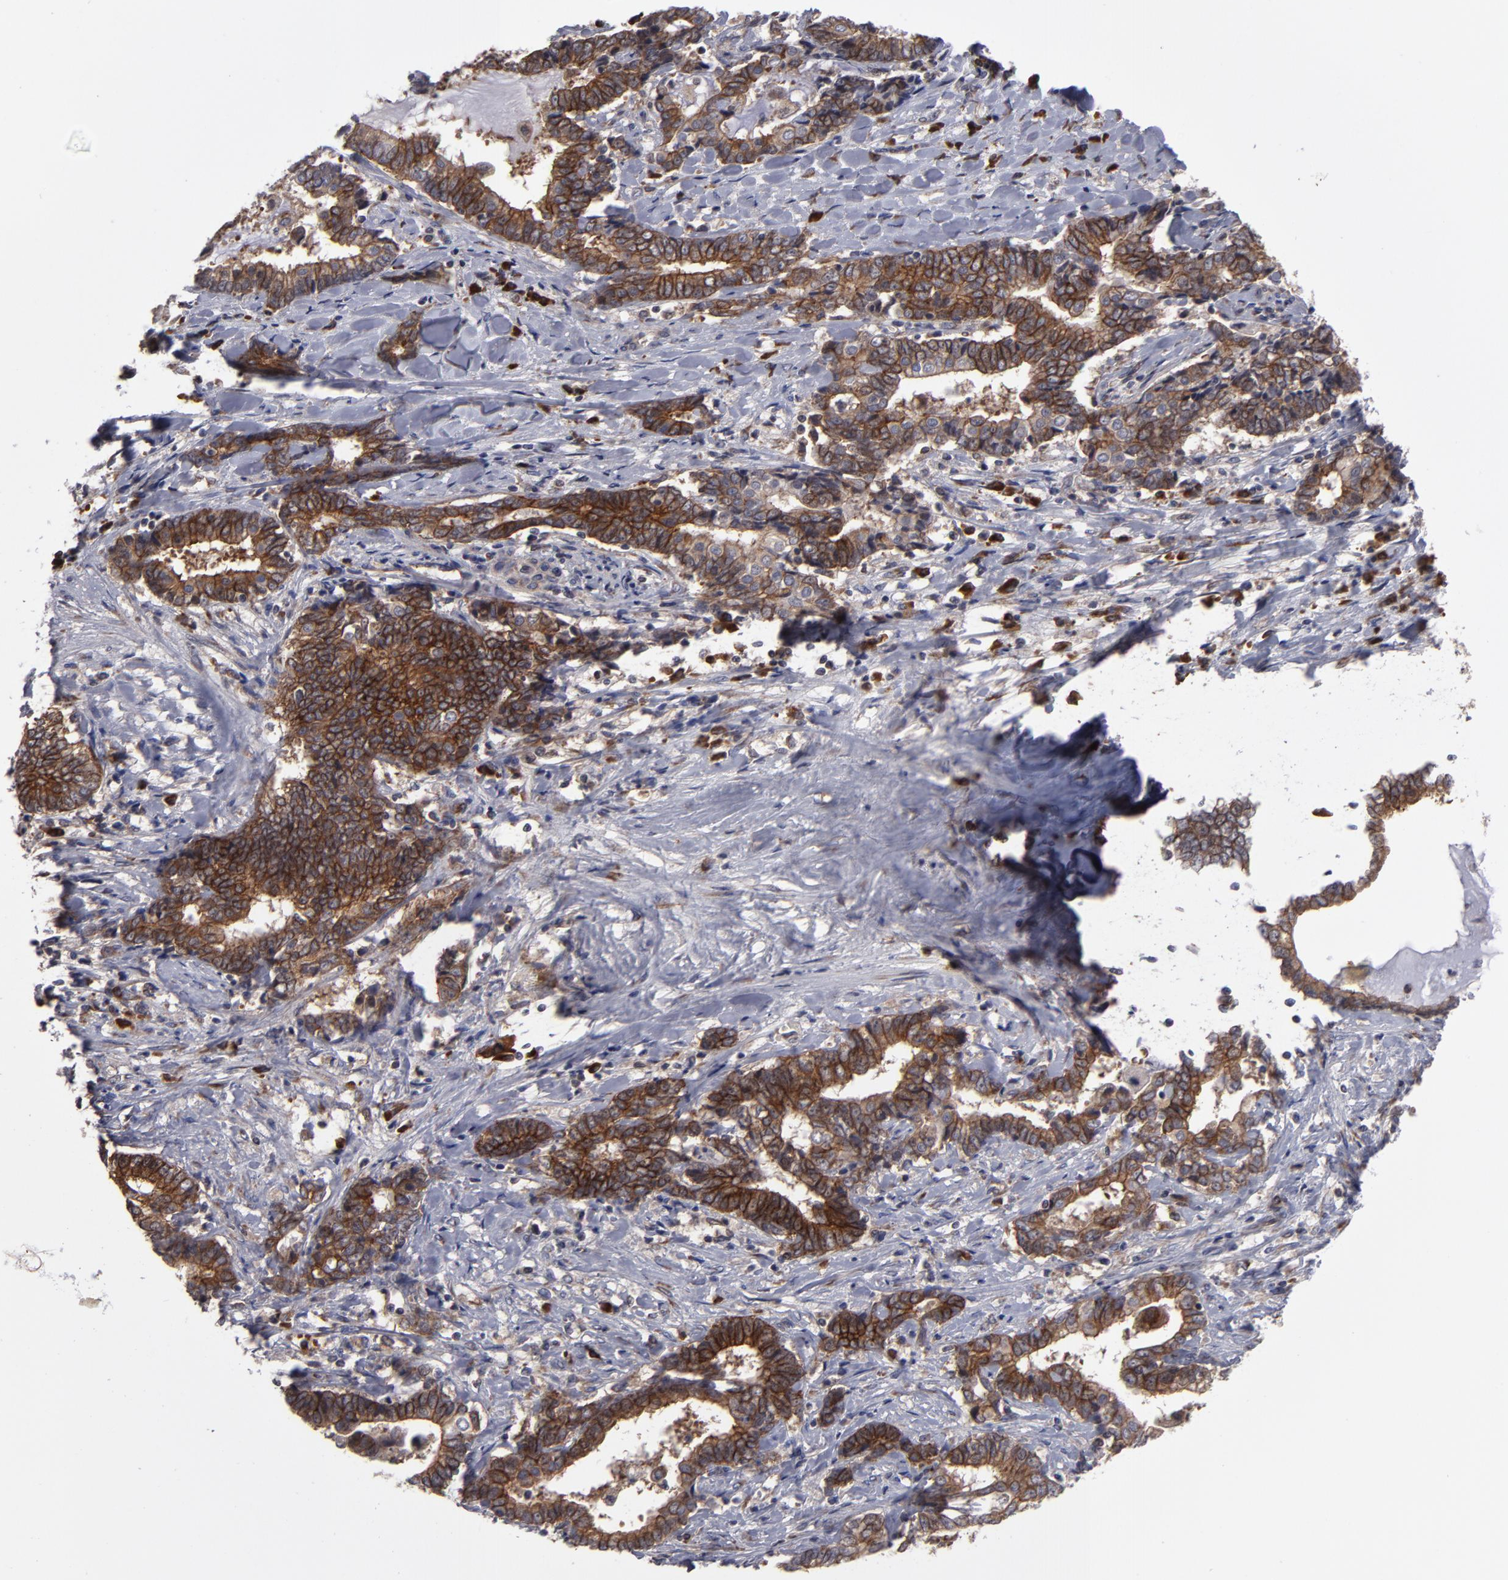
{"staining": {"intensity": "moderate", "quantity": ">75%", "location": "cytoplasmic/membranous"}, "tissue": "liver cancer", "cell_type": "Tumor cells", "image_type": "cancer", "snomed": [{"axis": "morphology", "description": "Cholangiocarcinoma"}, {"axis": "topography", "description": "Liver"}], "caption": "Human cholangiocarcinoma (liver) stained with a brown dye shows moderate cytoplasmic/membranous positive positivity in approximately >75% of tumor cells.", "gene": "SND1", "patient": {"sex": "male", "age": 57}}